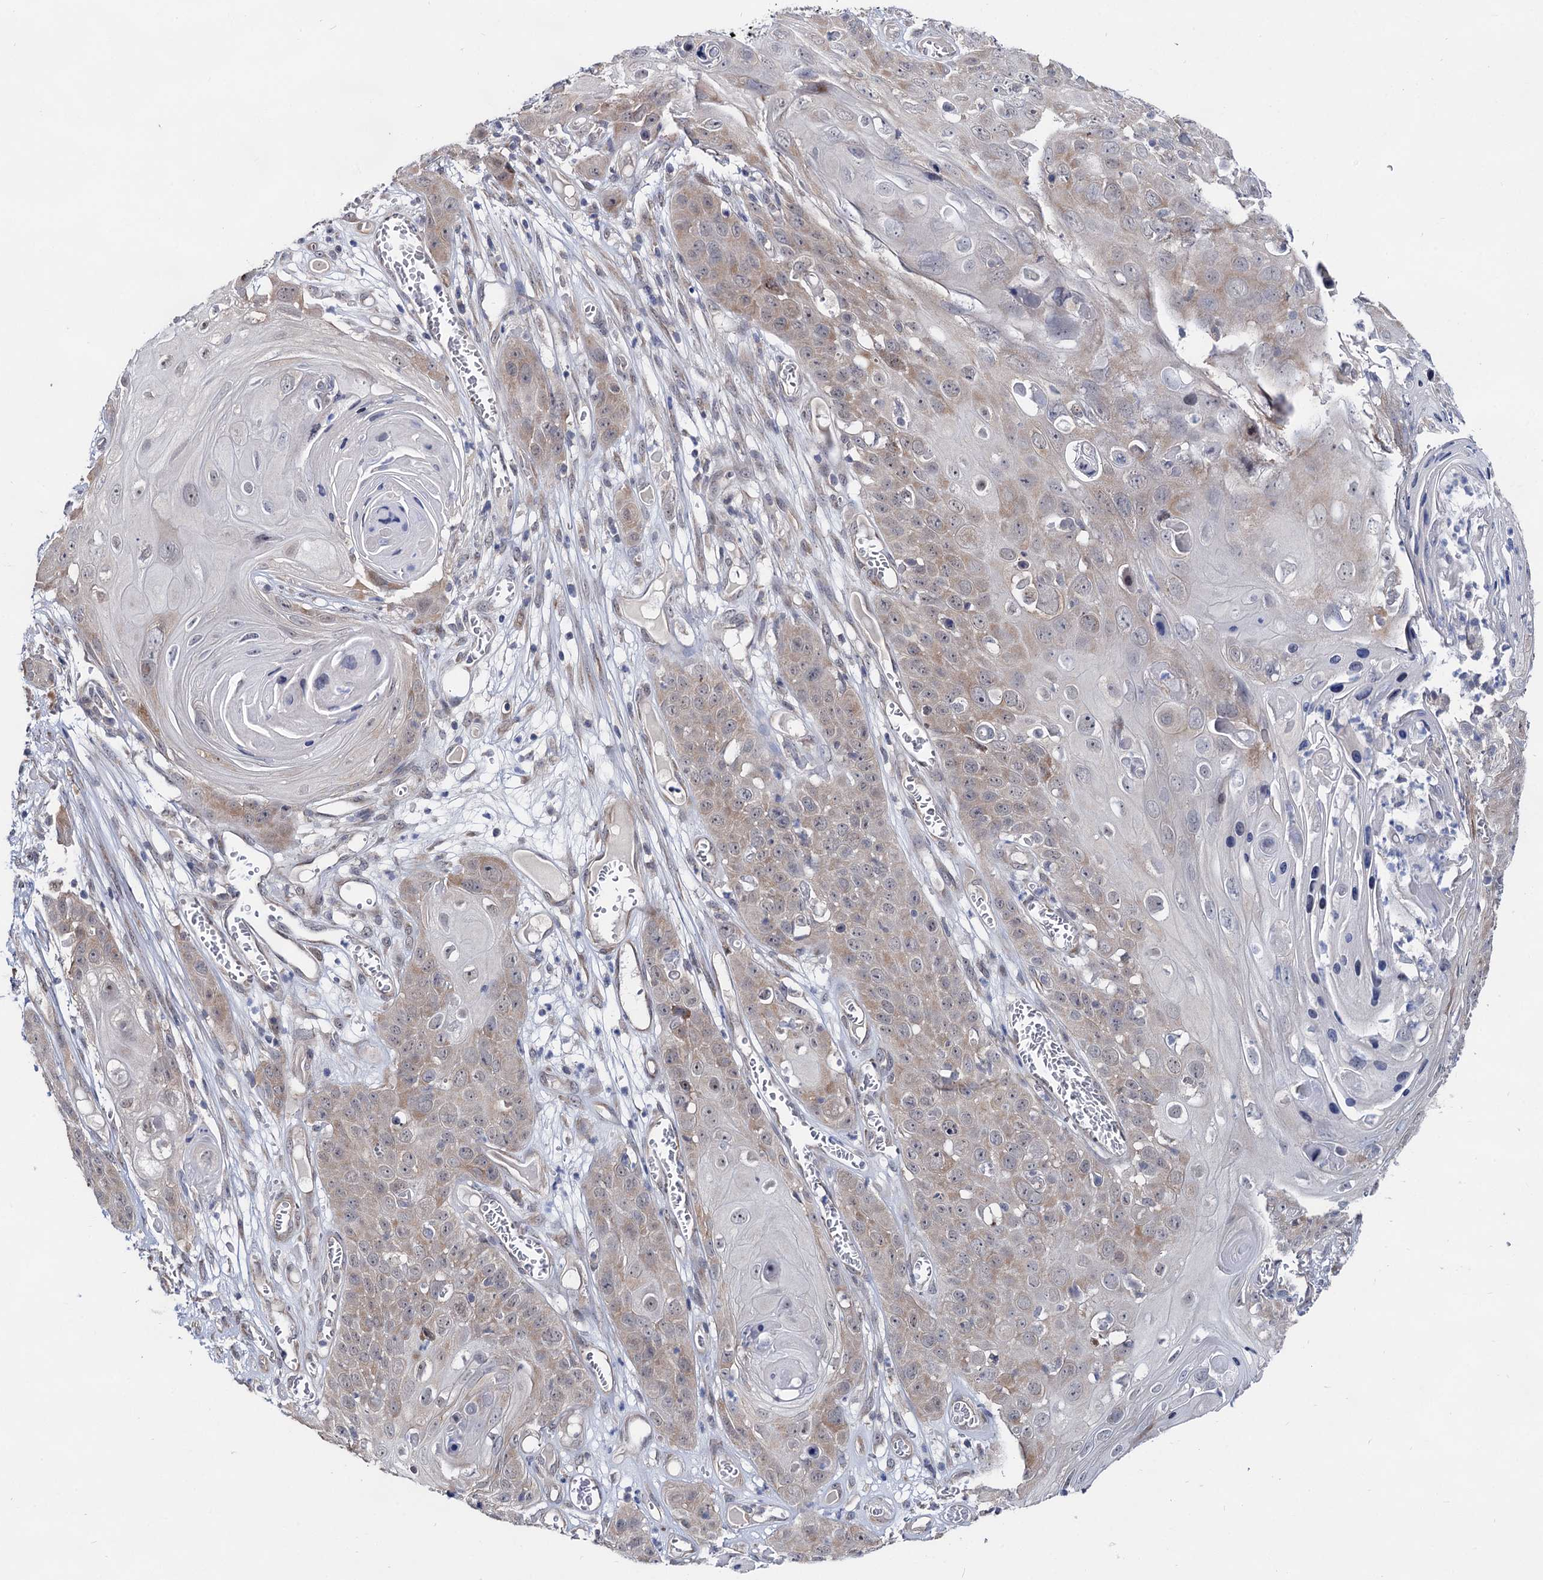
{"staining": {"intensity": "weak", "quantity": ">75%", "location": "cytoplasmic/membranous"}, "tissue": "skin cancer", "cell_type": "Tumor cells", "image_type": "cancer", "snomed": [{"axis": "morphology", "description": "Squamous cell carcinoma, NOS"}, {"axis": "topography", "description": "Skin"}], "caption": "Weak cytoplasmic/membranous protein staining is present in about >75% of tumor cells in skin cancer (squamous cell carcinoma). The protein of interest is stained brown, and the nuclei are stained in blue (DAB (3,3'-diaminobenzidine) IHC with brightfield microscopy, high magnification).", "gene": "CAPRIN2", "patient": {"sex": "male", "age": 55}}